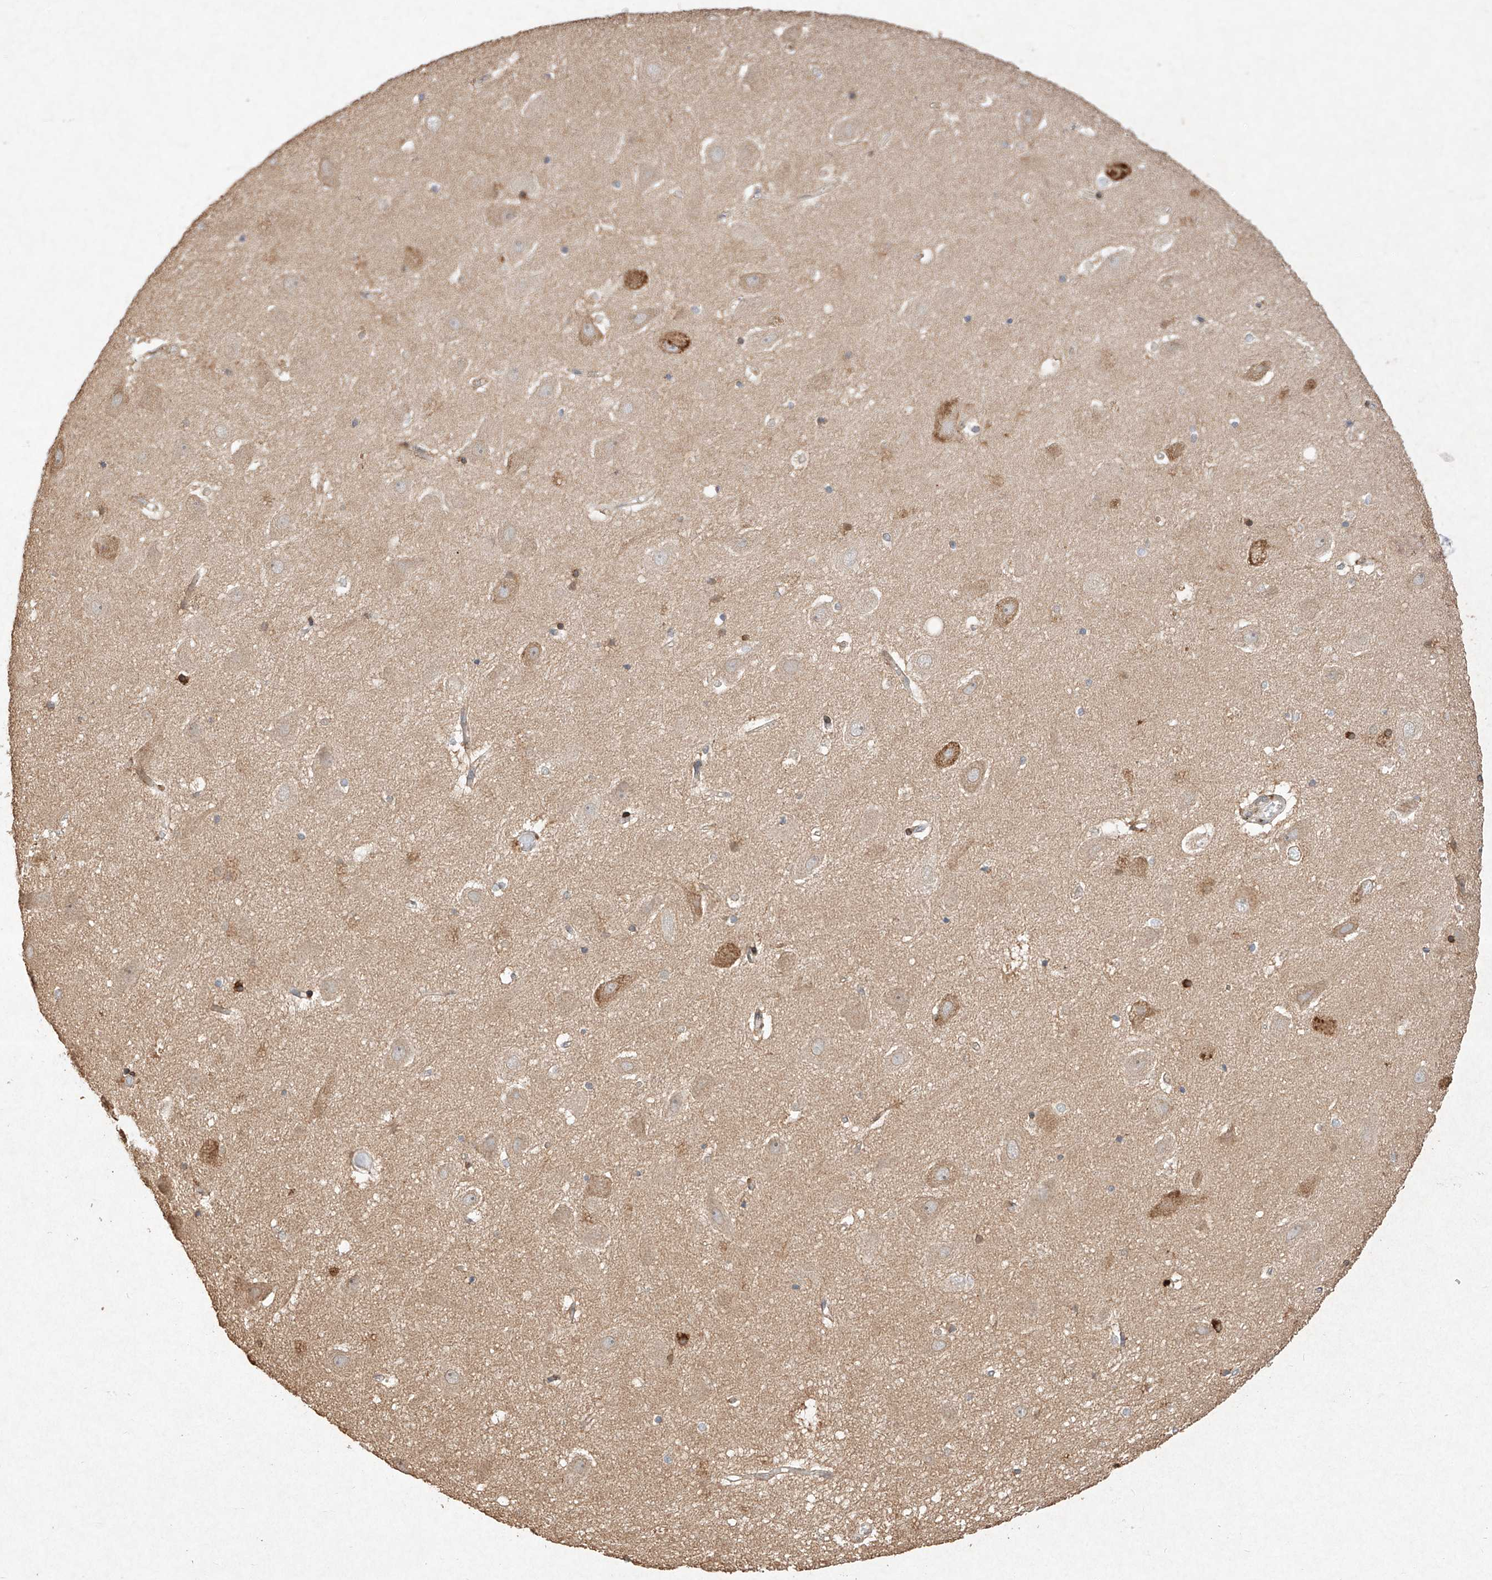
{"staining": {"intensity": "weak", "quantity": "<25%", "location": "cytoplasmic/membranous"}, "tissue": "hippocampus", "cell_type": "Glial cells", "image_type": "normal", "snomed": [{"axis": "morphology", "description": "Normal tissue, NOS"}, {"axis": "topography", "description": "Hippocampus"}], "caption": "Glial cells are negative for brown protein staining in benign hippocampus.", "gene": "SEMA3B", "patient": {"sex": "female", "age": 52}}